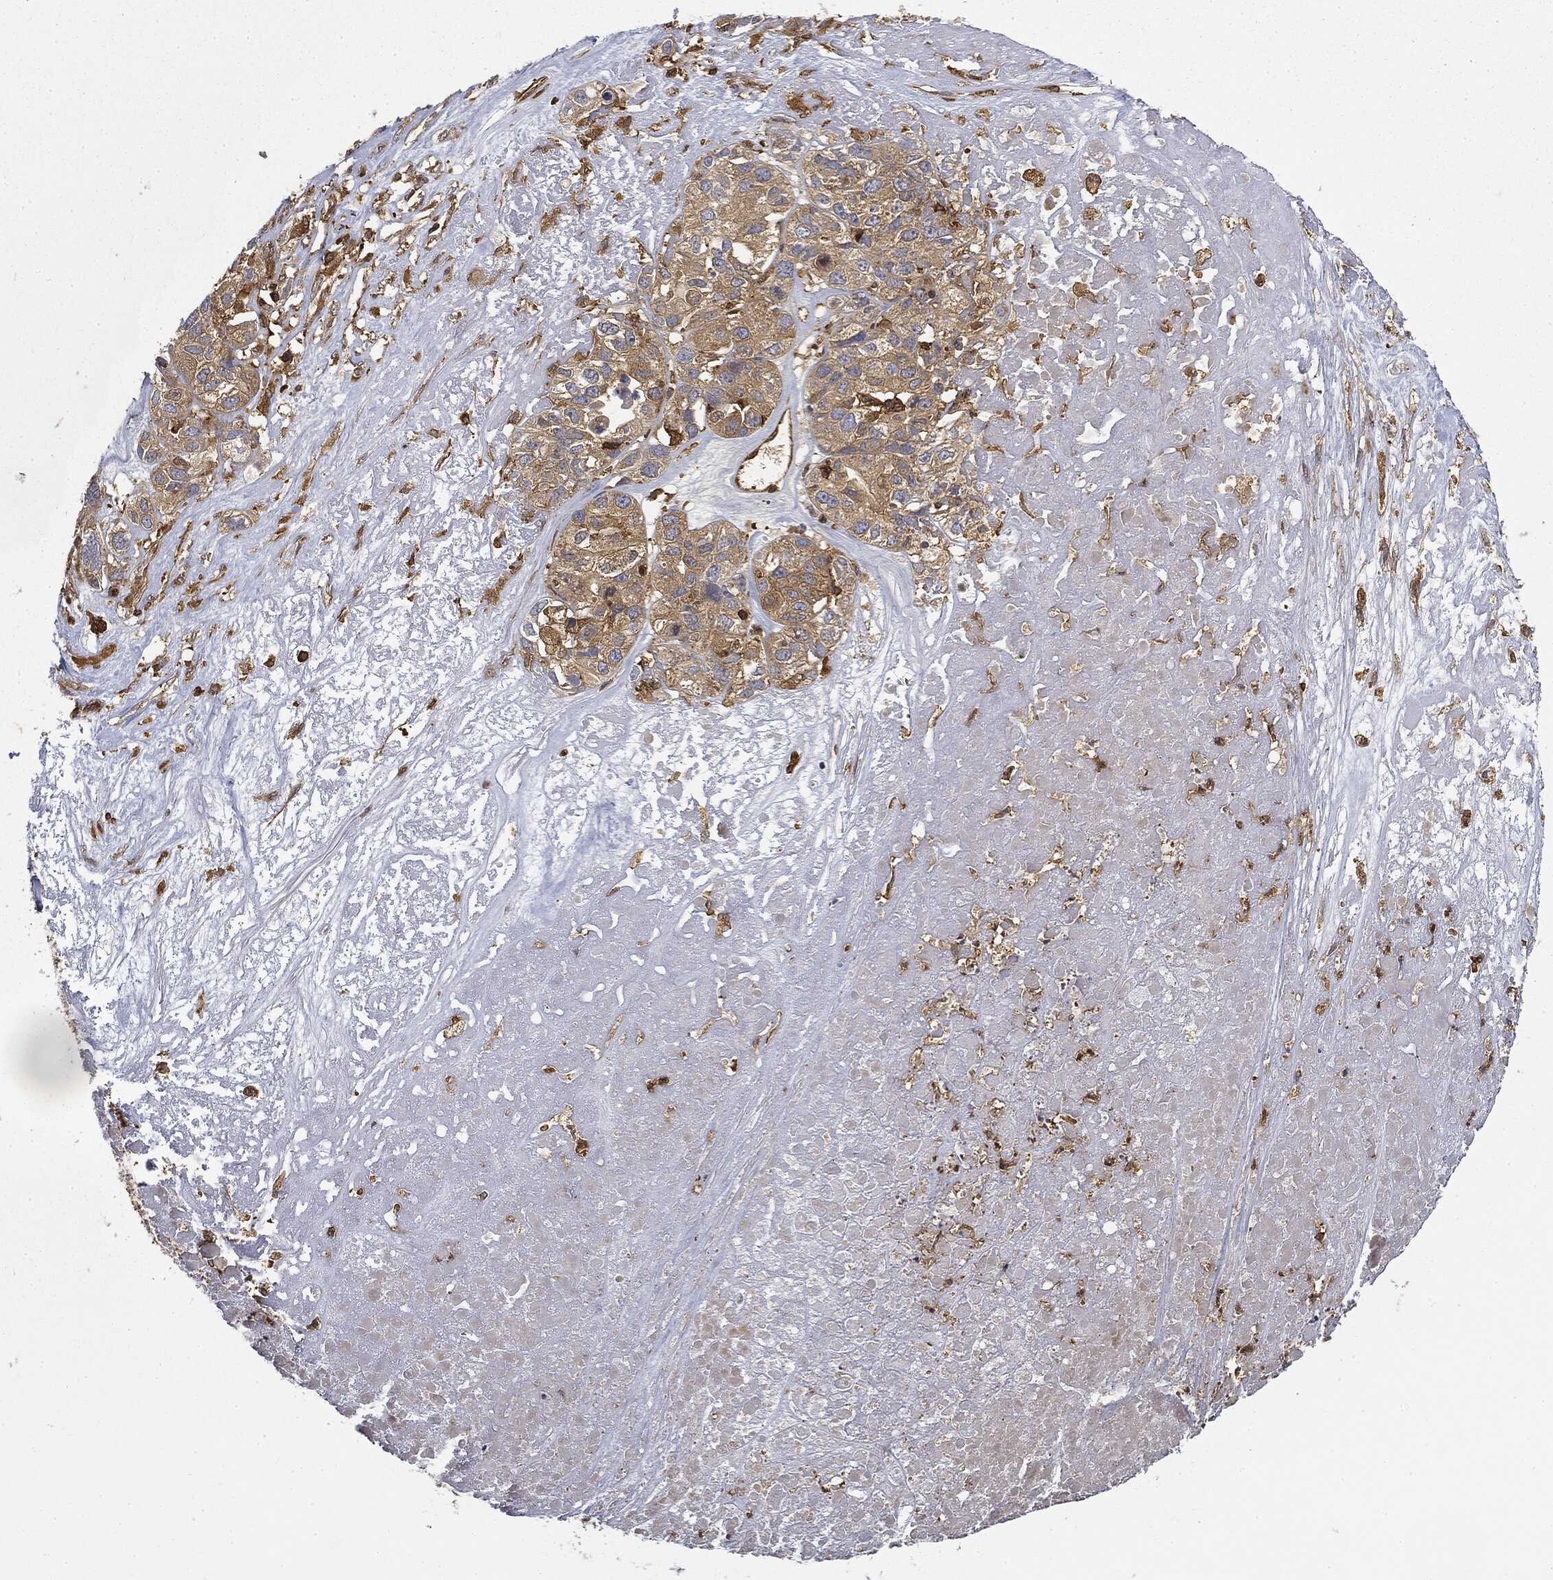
{"staining": {"intensity": "moderate", "quantity": ">75%", "location": "cytoplasmic/membranous"}, "tissue": "ovarian cancer", "cell_type": "Tumor cells", "image_type": "cancer", "snomed": [{"axis": "morphology", "description": "Cystadenocarcinoma, serous, NOS"}, {"axis": "topography", "description": "Ovary"}], "caption": "The photomicrograph demonstrates immunohistochemical staining of serous cystadenocarcinoma (ovarian). There is moderate cytoplasmic/membranous expression is identified in about >75% of tumor cells. (Brightfield microscopy of DAB IHC at high magnification).", "gene": "WDR1", "patient": {"sex": "female", "age": 87}}